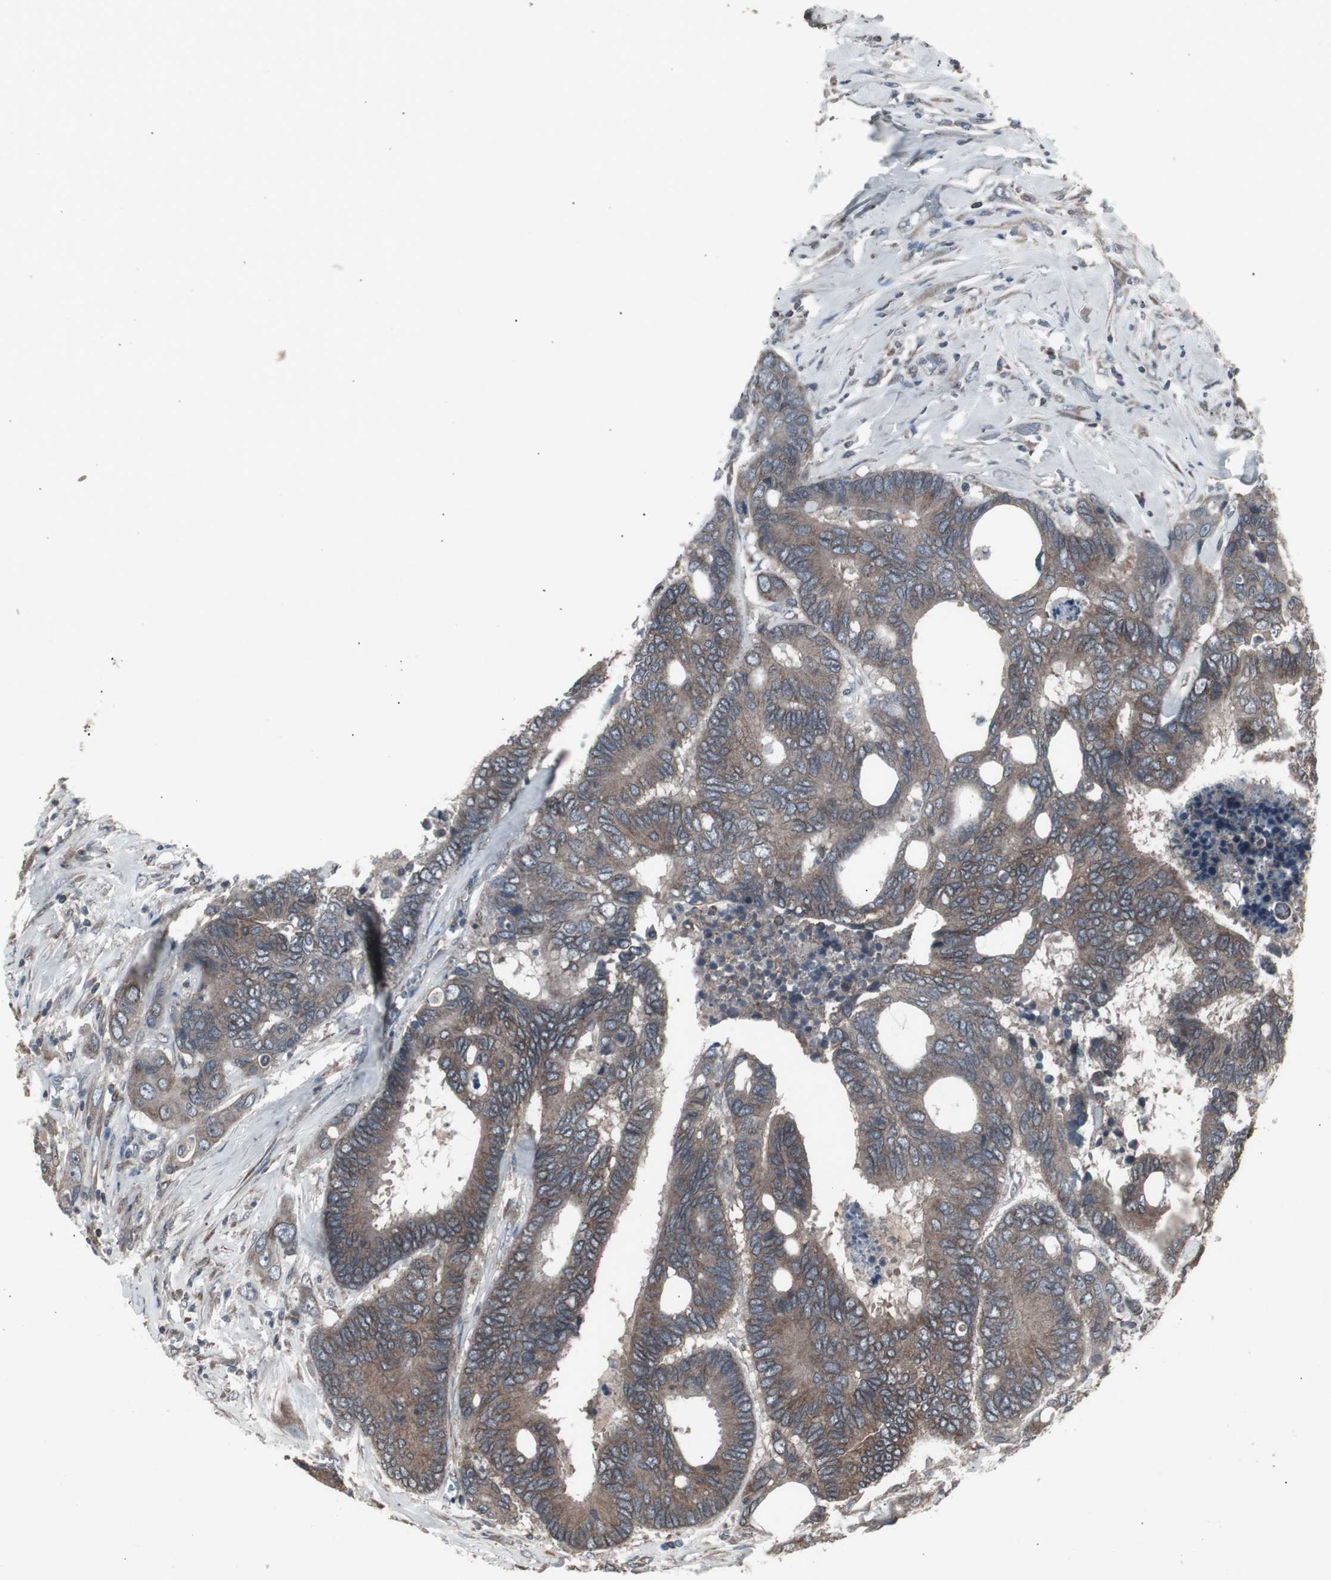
{"staining": {"intensity": "weak", "quantity": ">75%", "location": "cytoplasmic/membranous"}, "tissue": "colorectal cancer", "cell_type": "Tumor cells", "image_type": "cancer", "snomed": [{"axis": "morphology", "description": "Adenocarcinoma, NOS"}, {"axis": "topography", "description": "Rectum"}], "caption": "Approximately >75% of tumor cells in adenocarcinoma (colorectal) display weak cytoplasmic/membranous protein expression as visualized by brown immunohistochemical staining.", "gene": "SSTR2", "patient": {"sex": "male", "age": 55}}